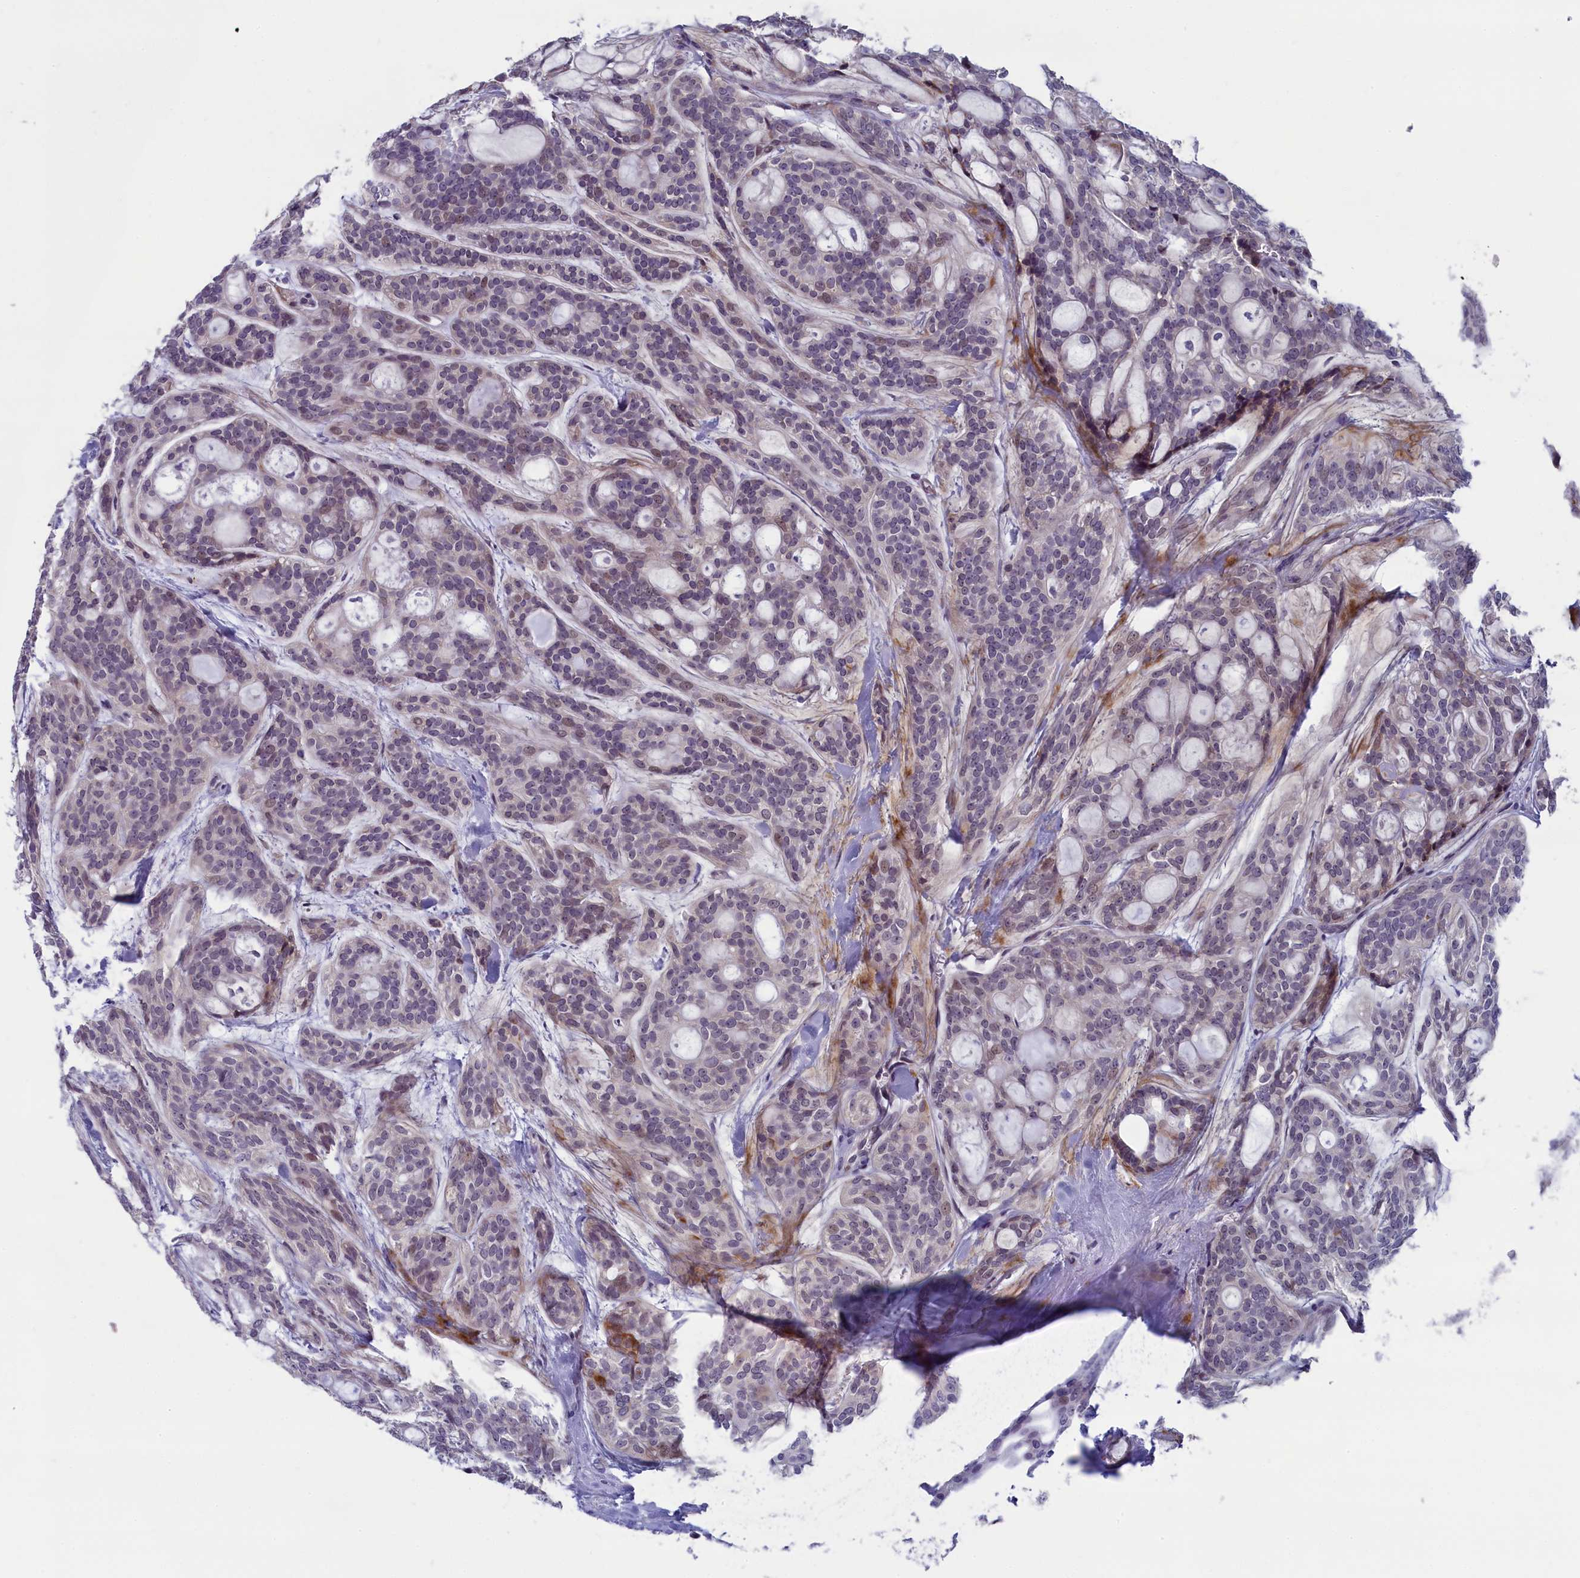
{"staining": {"intensity": "weak", "quantity": "<25%", "location": "nuclear"}, "tissue": "head and neck cancer", "cell_type": "Tumor cells", "image_type": "cancer", "snomed": [{"axis": "morphology", "description": "Adenocarcinoma, NOS"}, {"axis": "topography", "description": "Head-Neck"}], "caption": "There is no significant staining in tumor cells of adenocarcinoma (head and neck). The staining is performed using DAB (3,3'-diaminobenzidine) brown chromogen with nuclei counter-stained in using hematoxylin.", "gene": "CNEP1R1", "patient": {"sex": "male", "age": 66}}